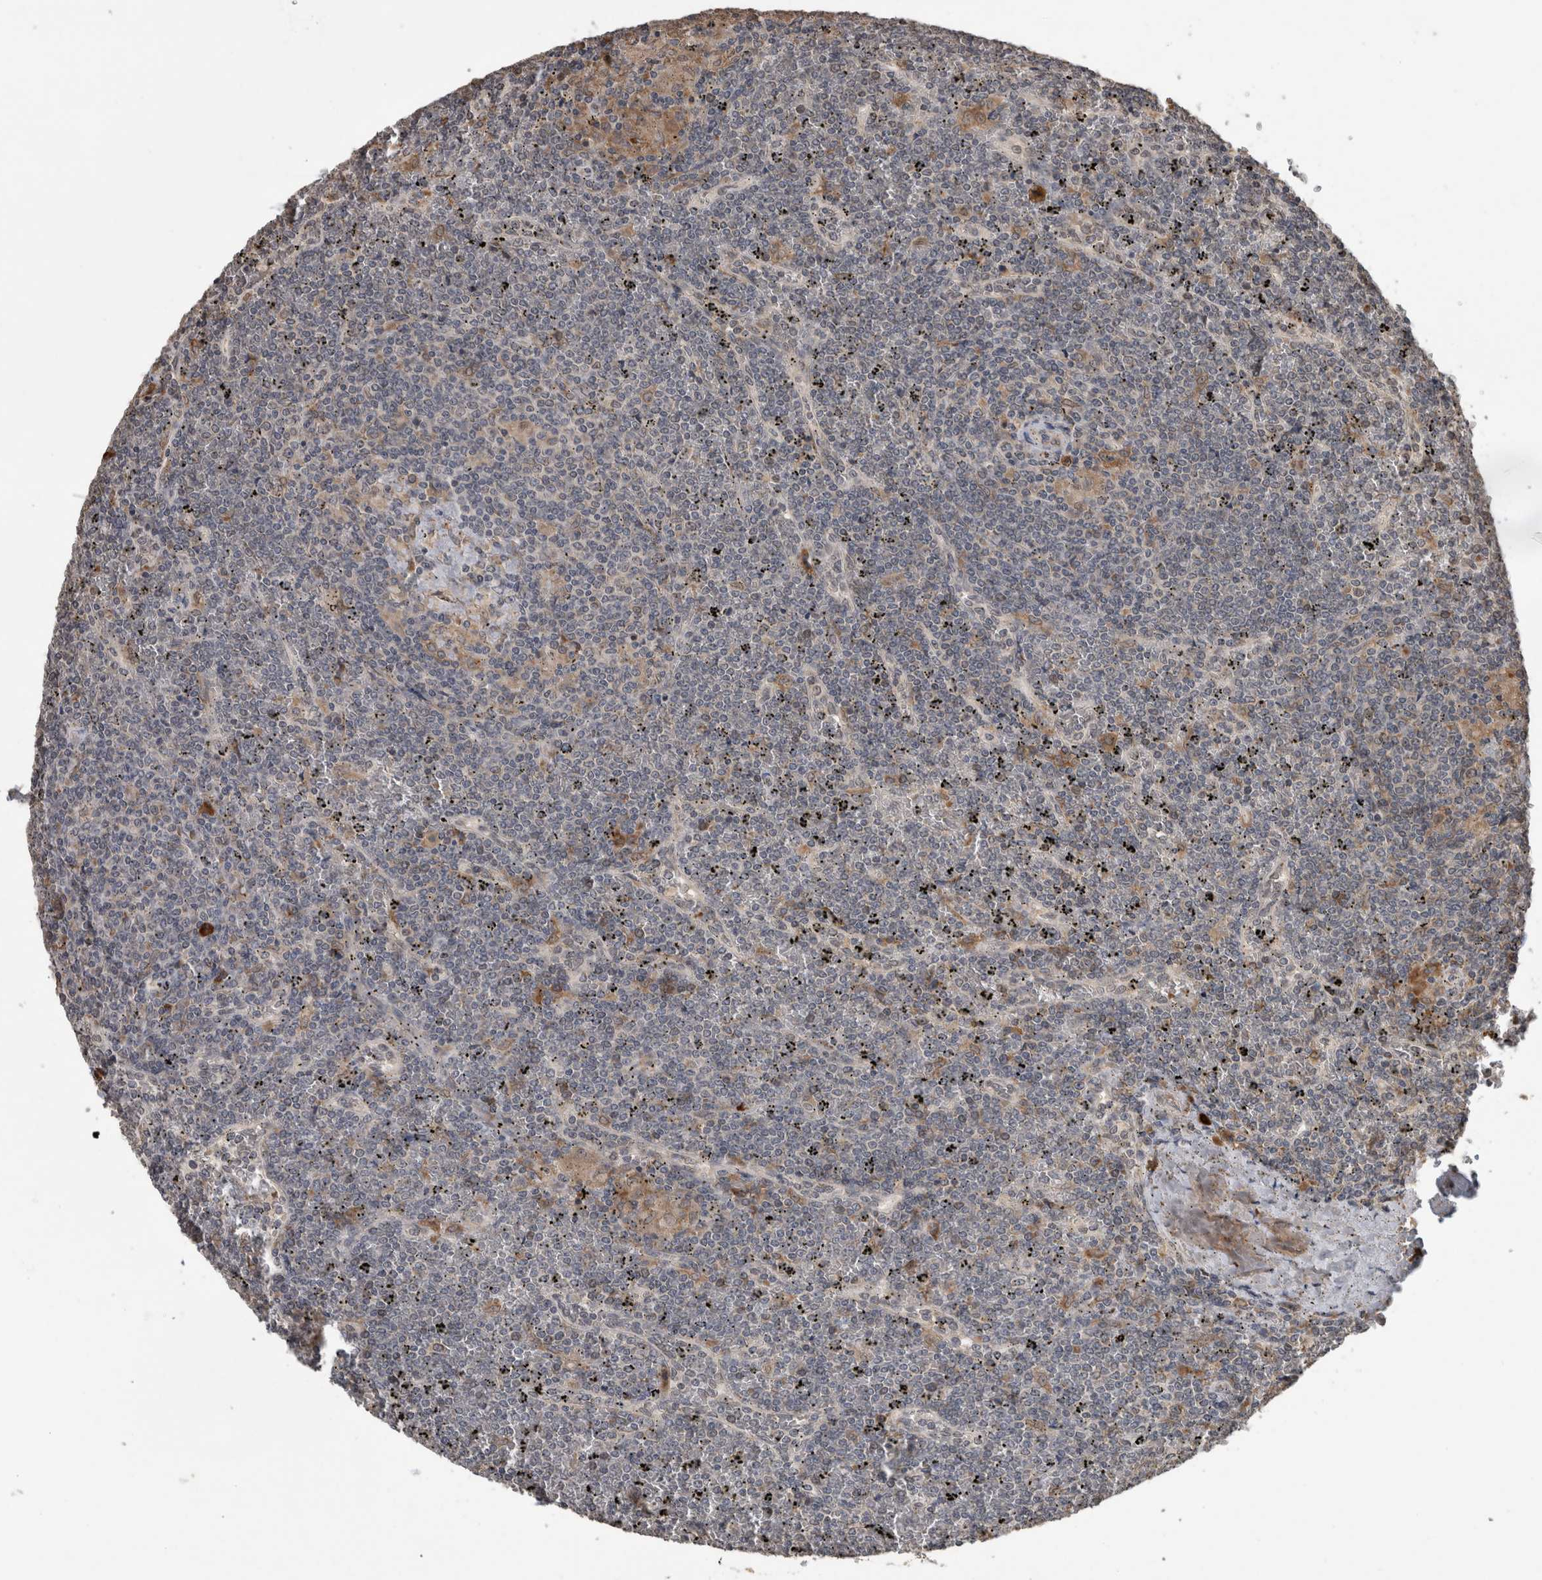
{"staining": {"intensity": "weak", "quantity": "<25%", "location": "cytoplasmic/membranous"}, "tissue": "lymphoma", "cell_type": "Tumor cells", "image_type": "cancer", "snomed": [{"axis": "morphology", "description": "Malignant lymphoma, non-Hodgkin's type, Low grade"}, {"axis": "topography", "description": "Spleen"}], "caption": "Tumor cells show no significant positivity in lymphoma.", "gene": "ADGRL3", "patient": {"sex": "female", "age": 19}}